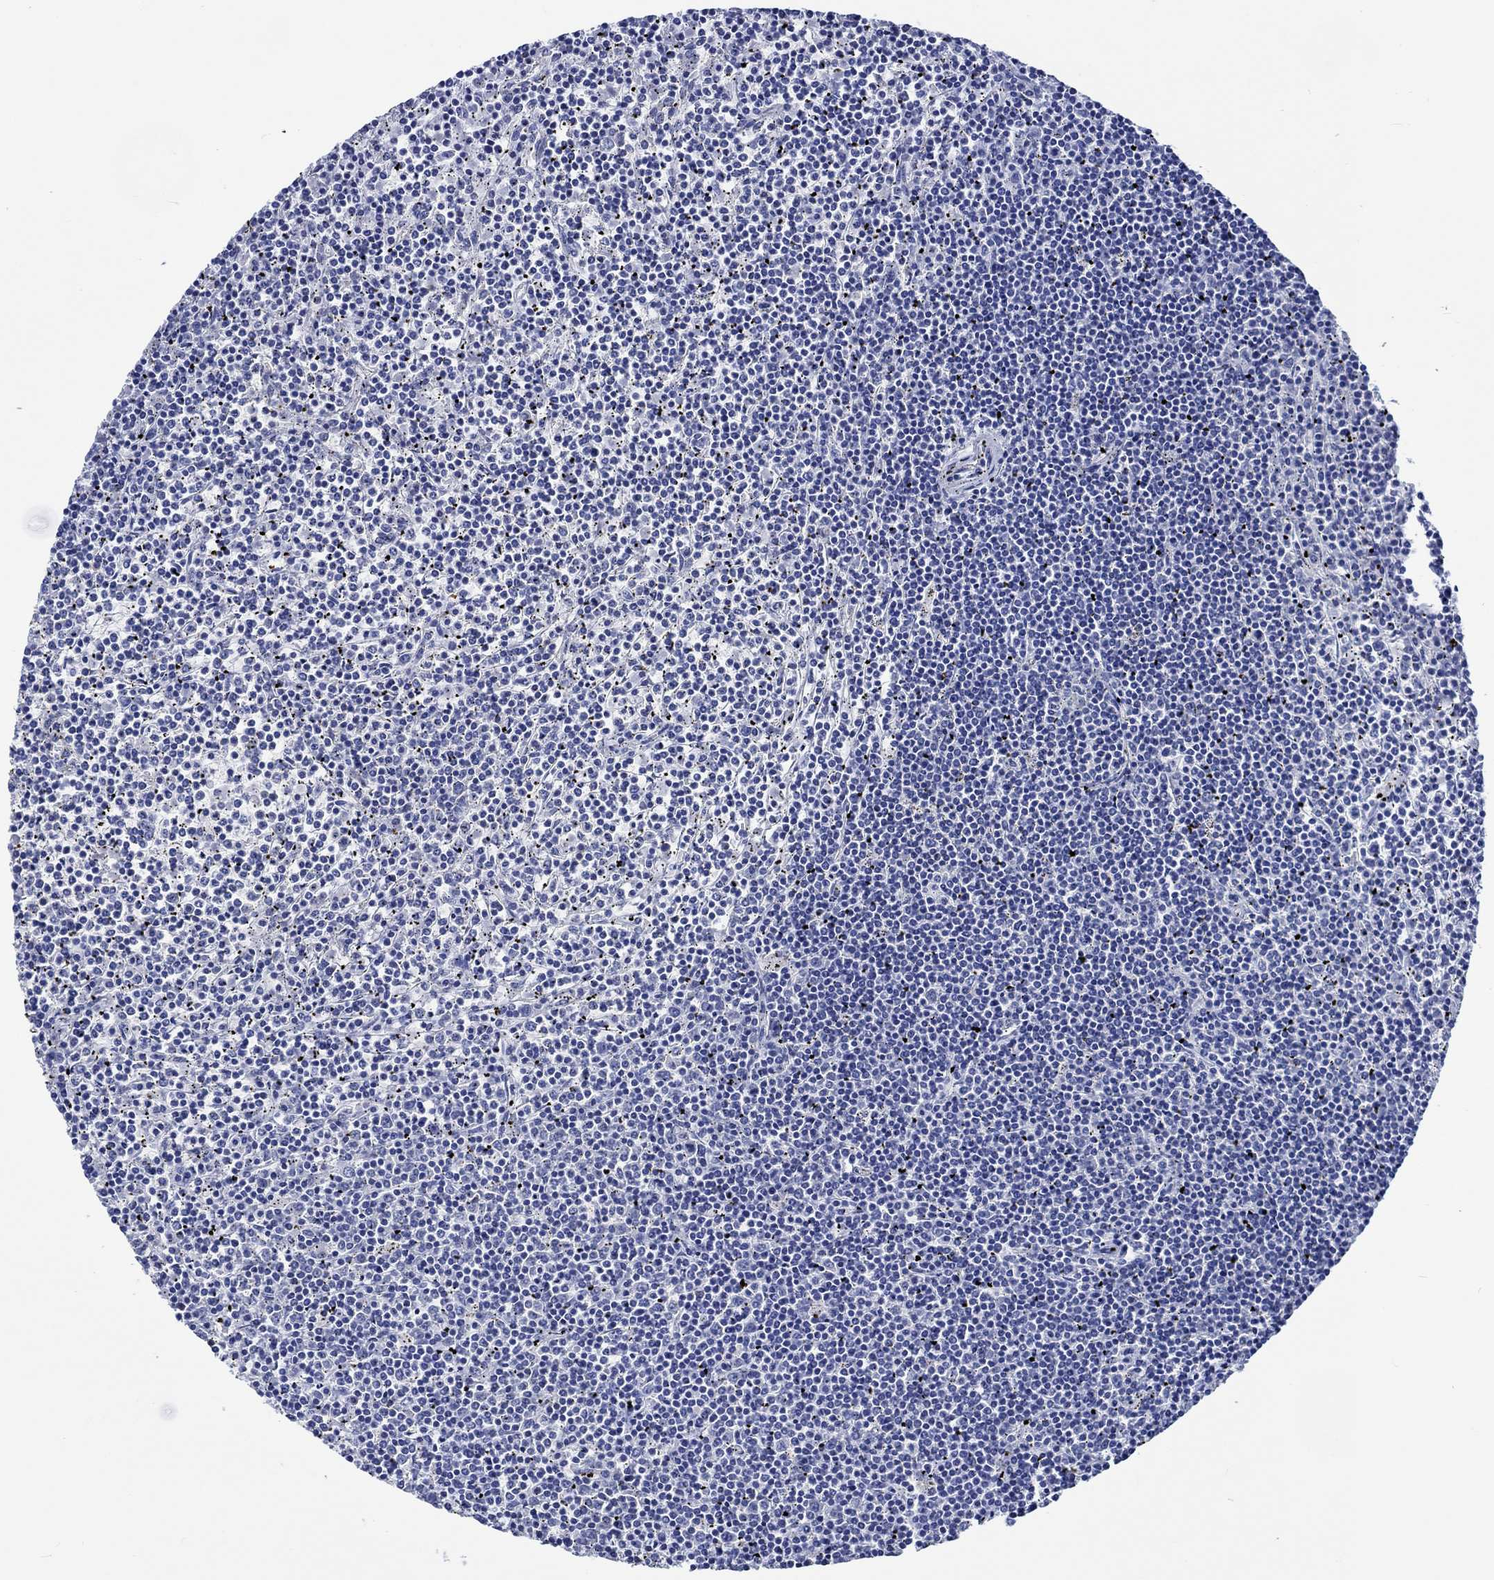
{"staining": {"intensity": "negative", "quantity": "none", "location": "none"}, "tissue": "lymphoma", "cell_type": "Tumor cells", "image_type": "cancer", "snomed": [{"axis": "morphology", "description": "Malignant lymphoma, non-Hodgkin's type, Low grade"}, {"axis": "topography", "description": "Spleen"}], "caption": "High magnification brightfield microscopy of low-grade malignant lymphoma, non-Hodgkin's type stained with DAB (brown) and counterstained with hematoxylin (blue): tumor cells show no significant staining.", "gene": "PTPRN2", "patient": {"sex": "female", "age": 19}}